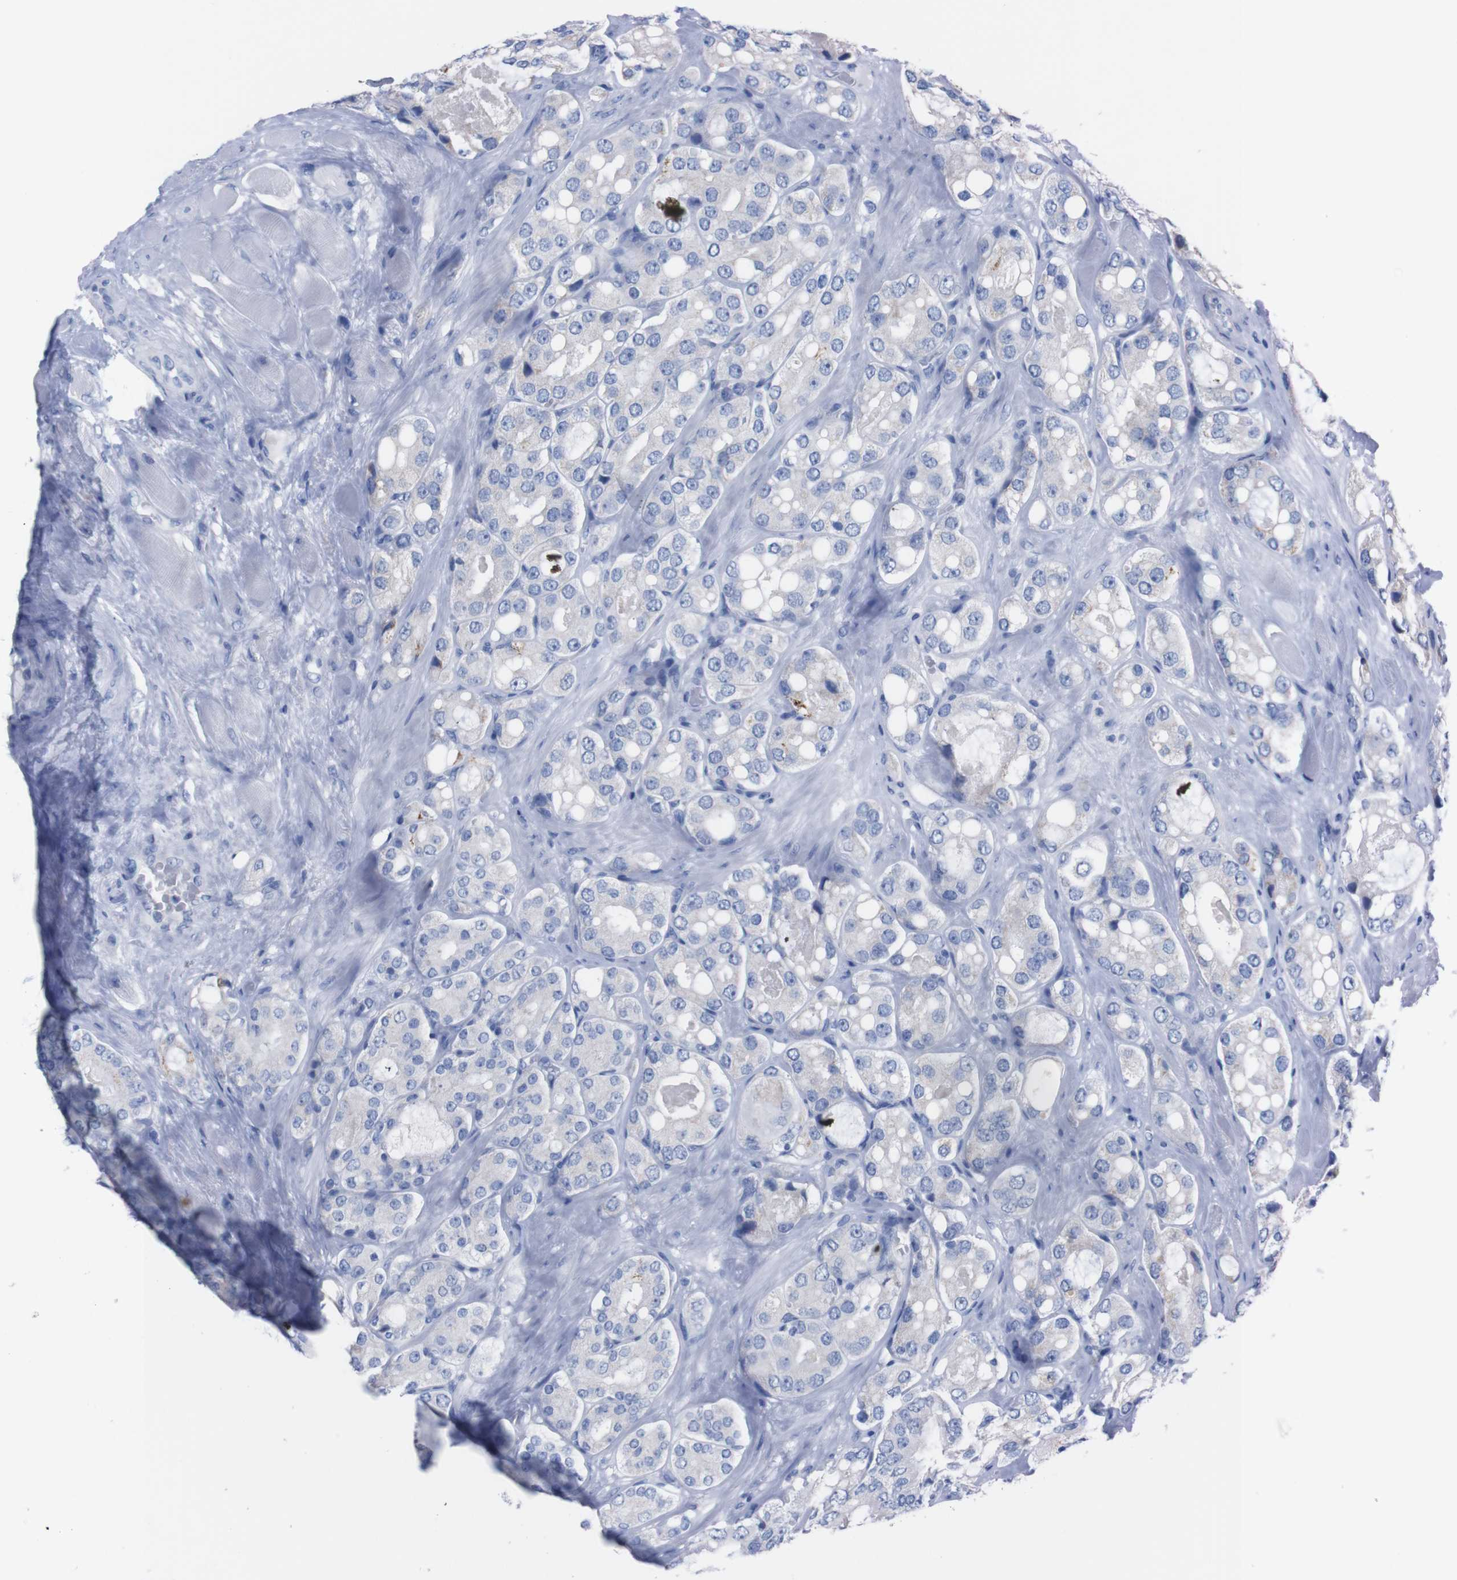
{"staining": {"intensity": "negative", "quantity": "none", "location": "none"}, "tissue": "prostate cancer", "cell_type": "Tumor cells", "image_type": "cancer", "snomed": [{"axis": "morphology", "description": "Adenocarcinoma, High grade"}, {"axis": "topography", "description": "Prostate"}], "caption": "Tumor cells are negative for protein expression in human prostate cancer. Nuclei are stained in blue.", "gene": "TMEM243", "patient": {"sex": "male", "age": 65}}